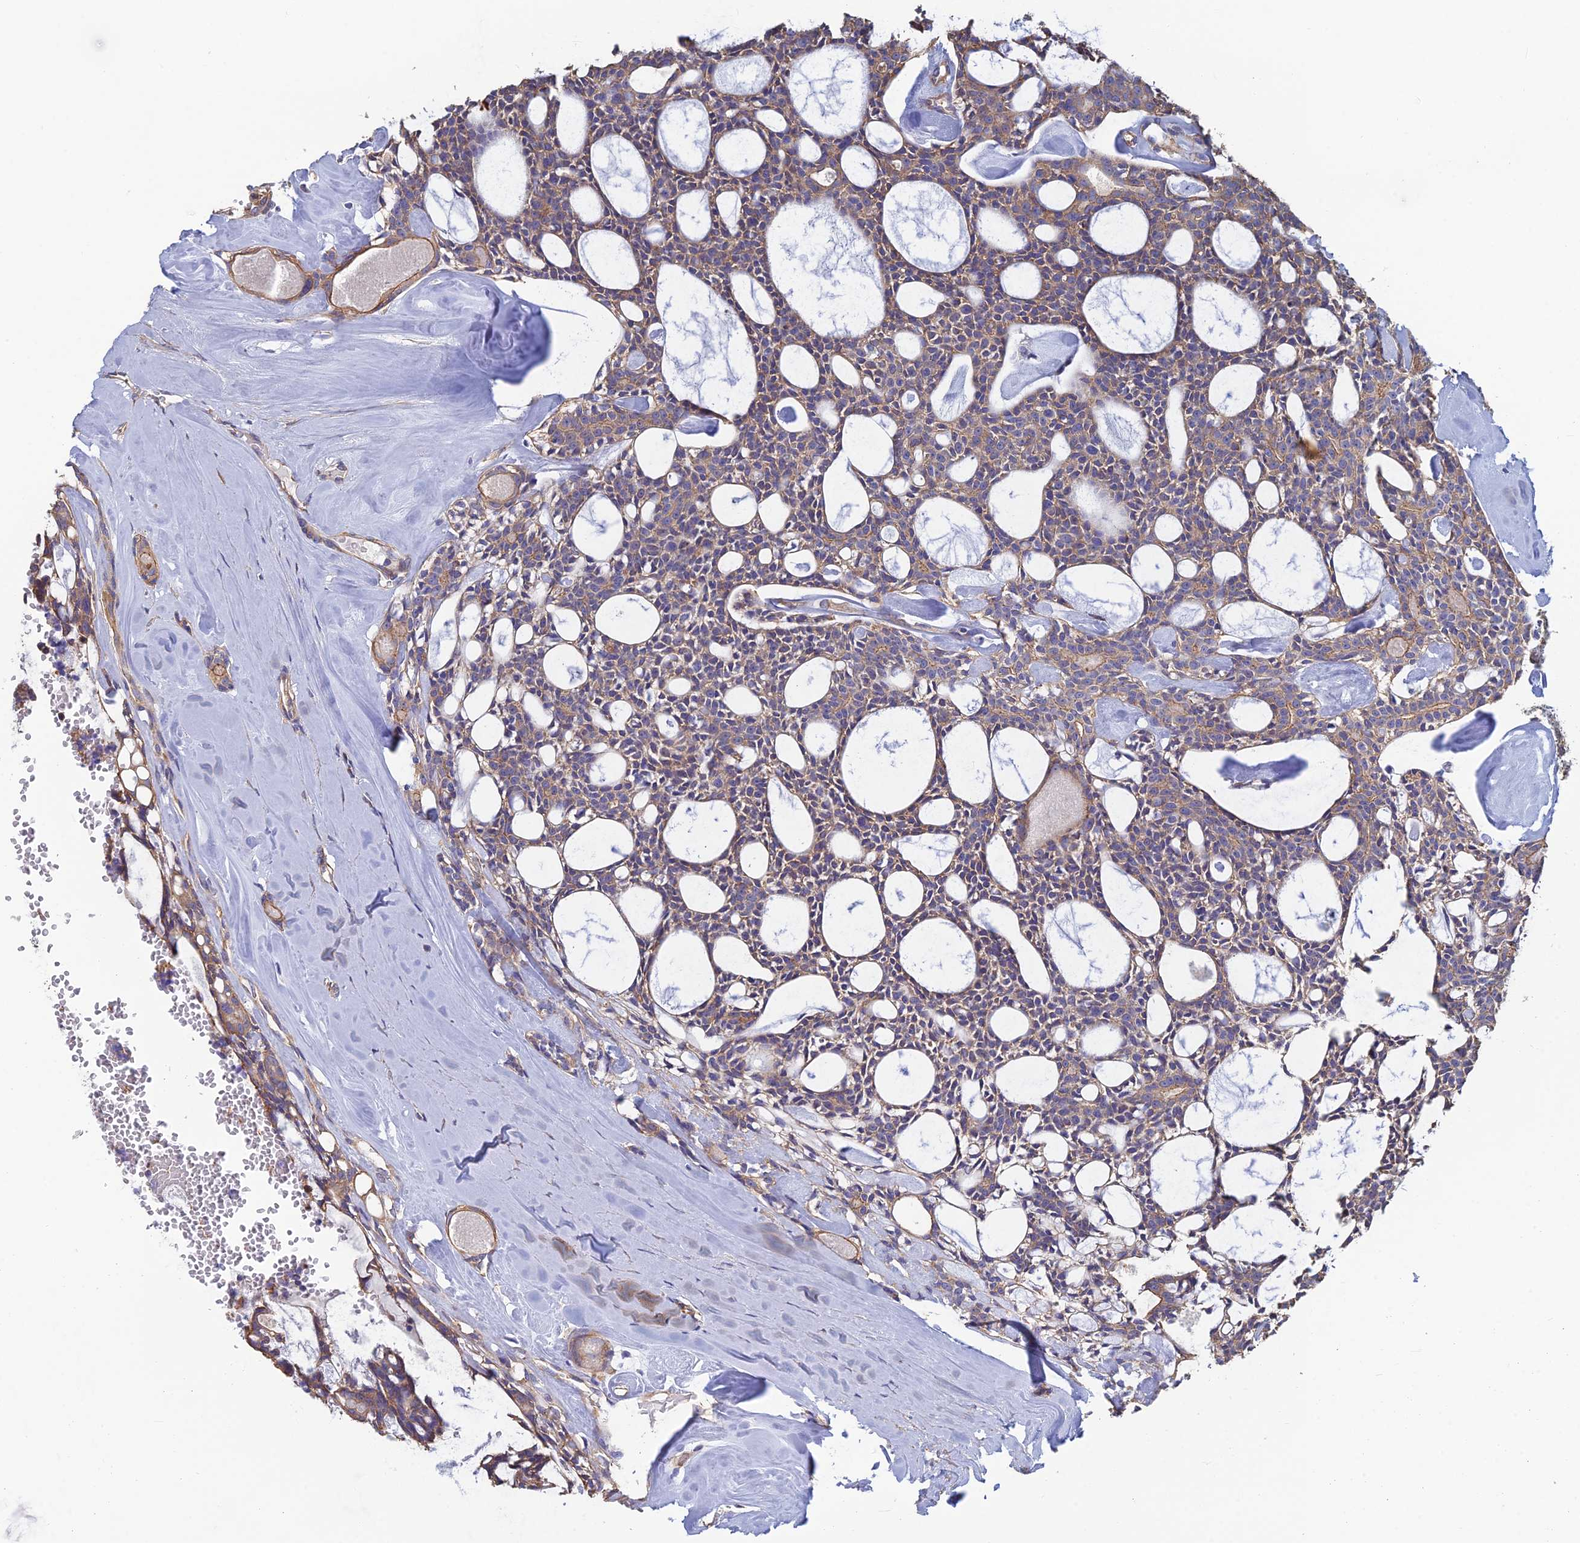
{"staining": {"intensity": "weak", "quantity": "25%-75%", "location": "cytoplasmic/membranous"}, "tissue": "head and neck cancer", "cell_type": "Tumor cells", "image_type": "cancer", "snomed": [{"axis": "morphology", "description": "Adenocarcinoma, NOS"}, {"axis": "topography", "description": "Salivary gland"}, {"axis": "topography", "description": "Head-Neck"}], "caption": "Protein positivity by immunohistochemistry (IHC) reveals weak cytoplasmic/membranous expression in about 25%-75% of tumor cells in head and neck adenocarcinoma.", "gene": "PCDHA5", "patient": {"sex": "male", "age": 55}}